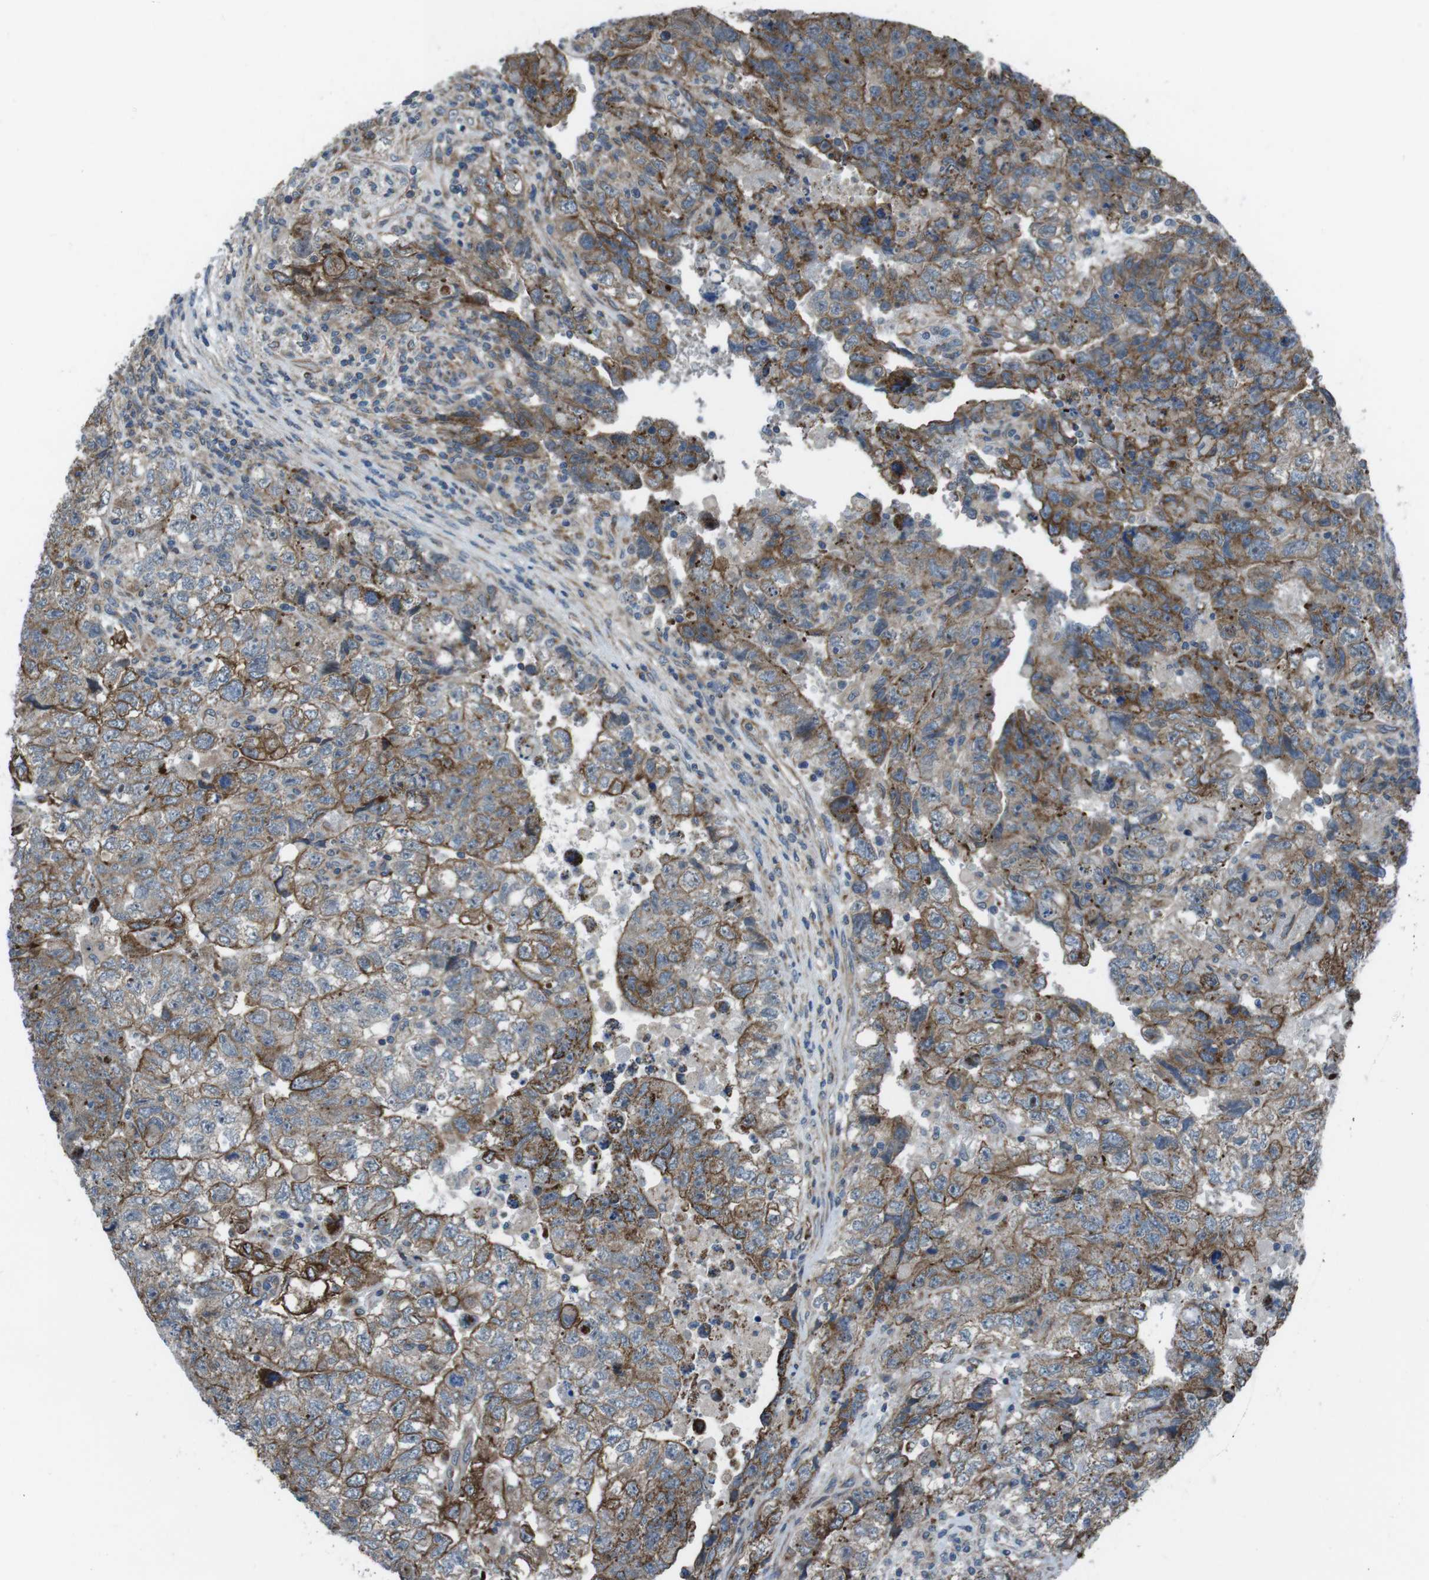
{"staining": {"intensity": "moderate", "quantity": ">75%", "location": "cytoplasmic/membranous"}, "tissue": "testis cancer", "cell_type": "Tumor cells", "image_type": "cancer", "snomed": [{"axis": "morphology", "description": "Carcinoma, Embryonal, NOS"}, {"axis": "topography", "description": "Testis"}], "caption": "DAB (3,3'-diaminobenzidine) immunohistochemical staining of testis embryonal carcinoma demonstrates moderate cytoplasmic/membranous protein expression in approximately >75% of tumor cells. (DAB (3,3'-diaminobenzidine) = brown stain, brightfield microscopy at high magnification).", "gene": "FAM174B", "patient": {"sex": "male", "age": 36}}